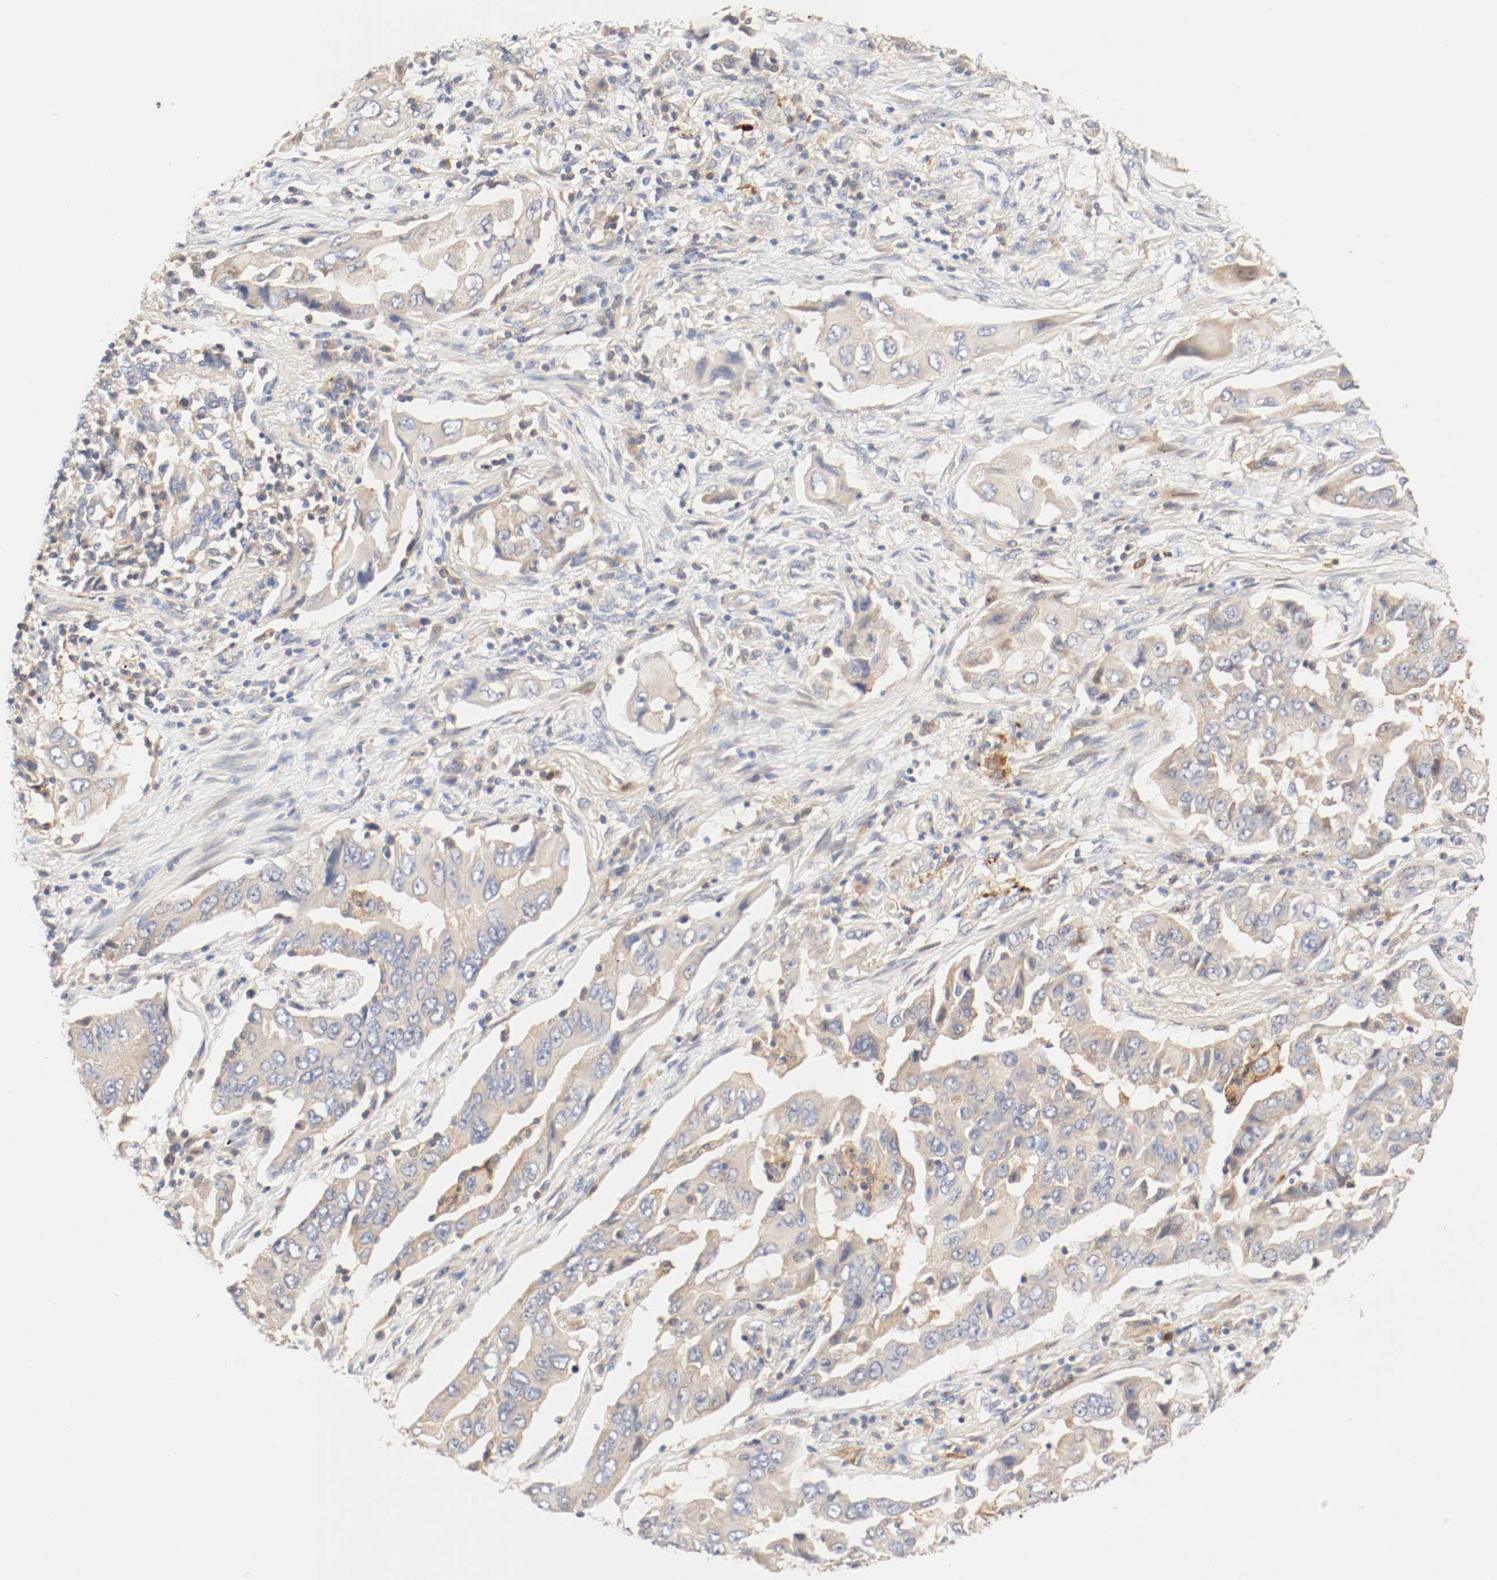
{"staining": {"intensity": "moderate", "quantity": "25%-75%", "location": "cytoplasmic/membranous"}, "tissue": "lung cancer", "cell_type": "Tumor cells", "image_type": "cancer", "snomed": [{"axis": "morphology", "description": "Adenocarcinoma, NOS"}, {"axis": "topography", "description": "Lung"}], "caption": "Protein analysis of lung cancer tissue displays moderate cytoplasmic/membranous staining in about 25%-75% of tumor cells. (DAB IHC with brightfield microscopy, high magnification).", "gene": "GIT1", "patient": {"sex": "female", "age": 65}}